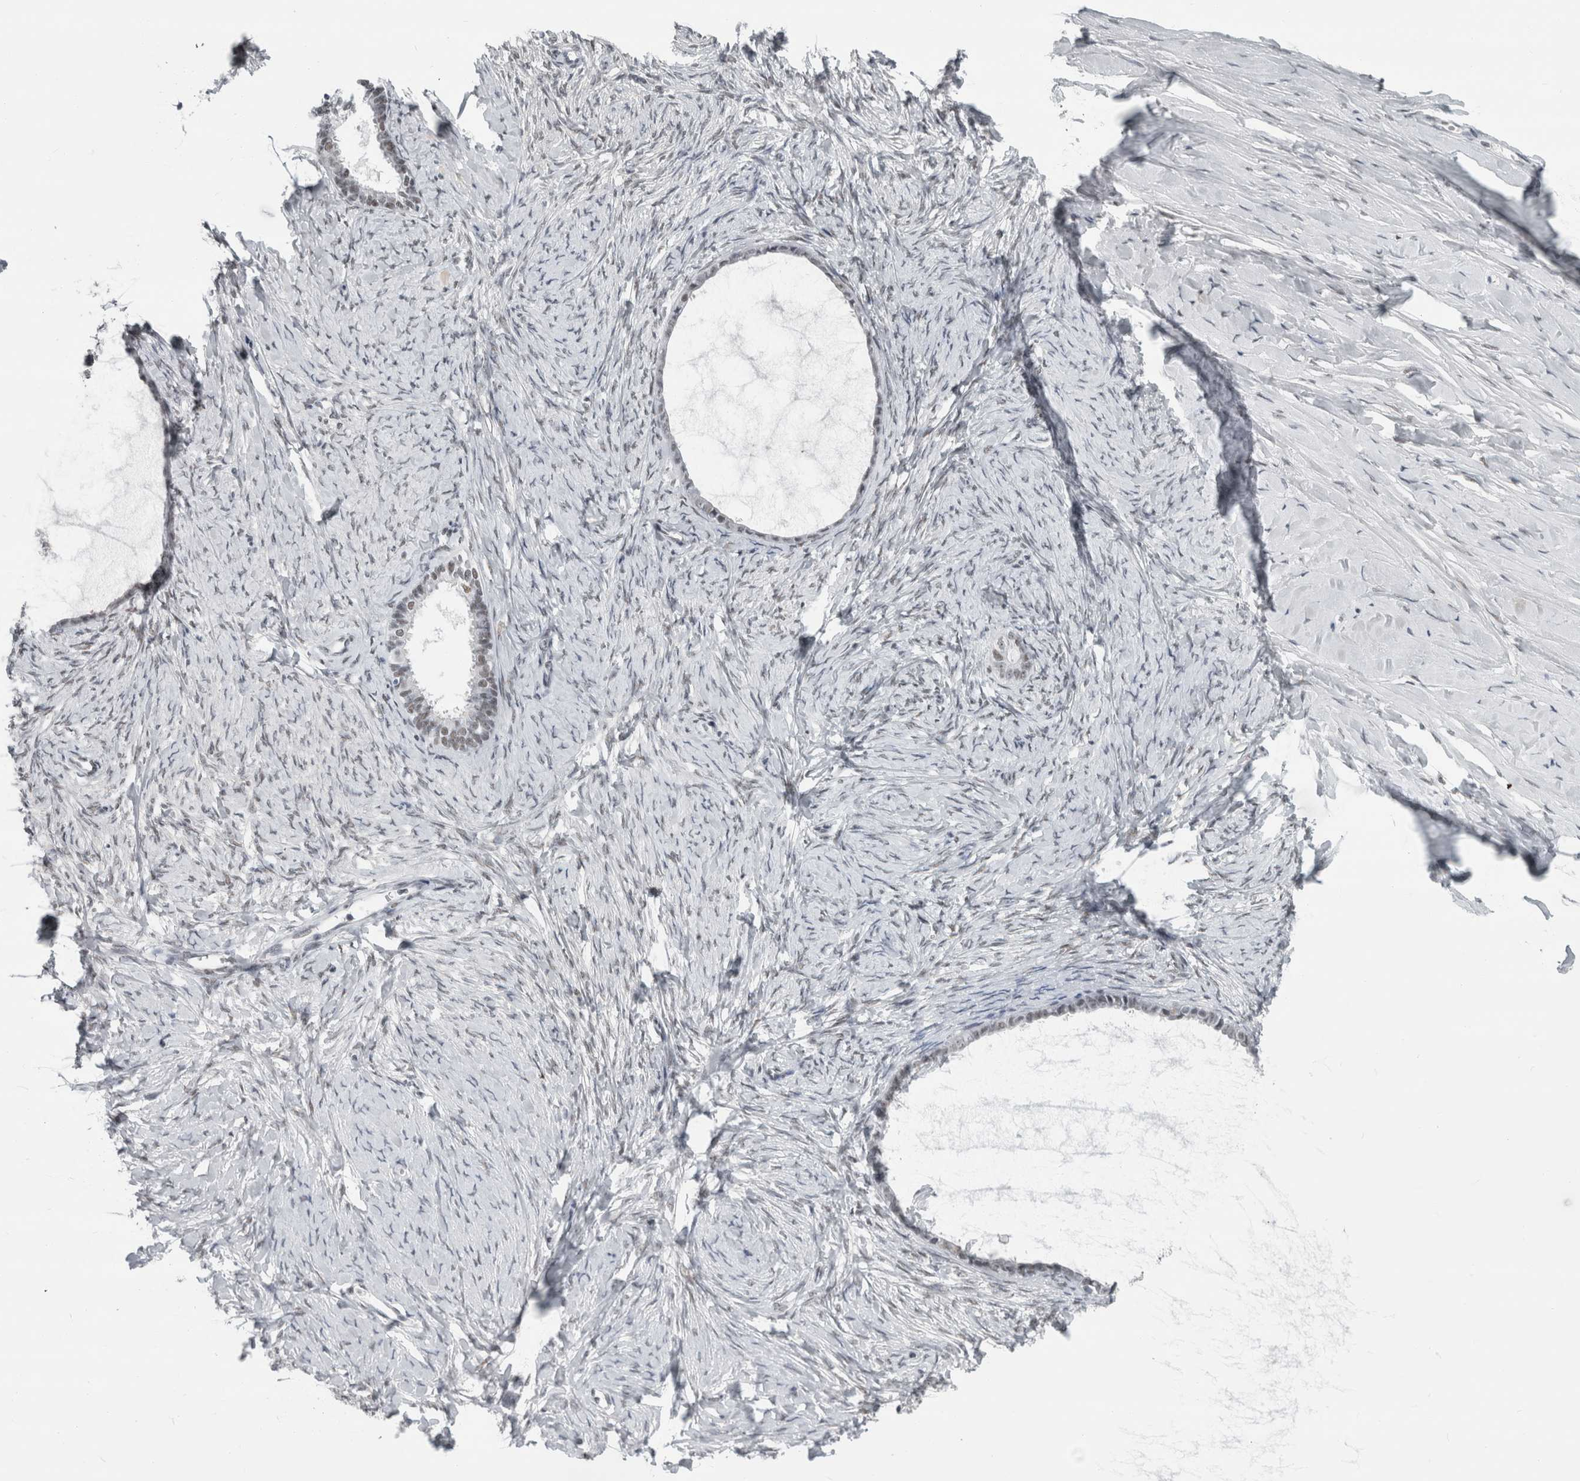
{"staining": {"intensity": "weak", "quantity": "<25%", "location": "nuclear"}, "tissue": "ovarian cancer", "cell_type": "Tumor cells", "image_type": "cancer", "snomed": [{"axis": "morphology", "description": "Cystadenocarcinoma, serous, NOS"}, {"axis": "topography", "description": "Ovary"}], "caption": "High power microscopy micrograph of an IHC photomicrograph of ovarian serous cystadenocarcinoma, revealing no significant expression in tumor cells.", "gene": "ARID4B", "patient": {"sex": "female", "age": 79}}